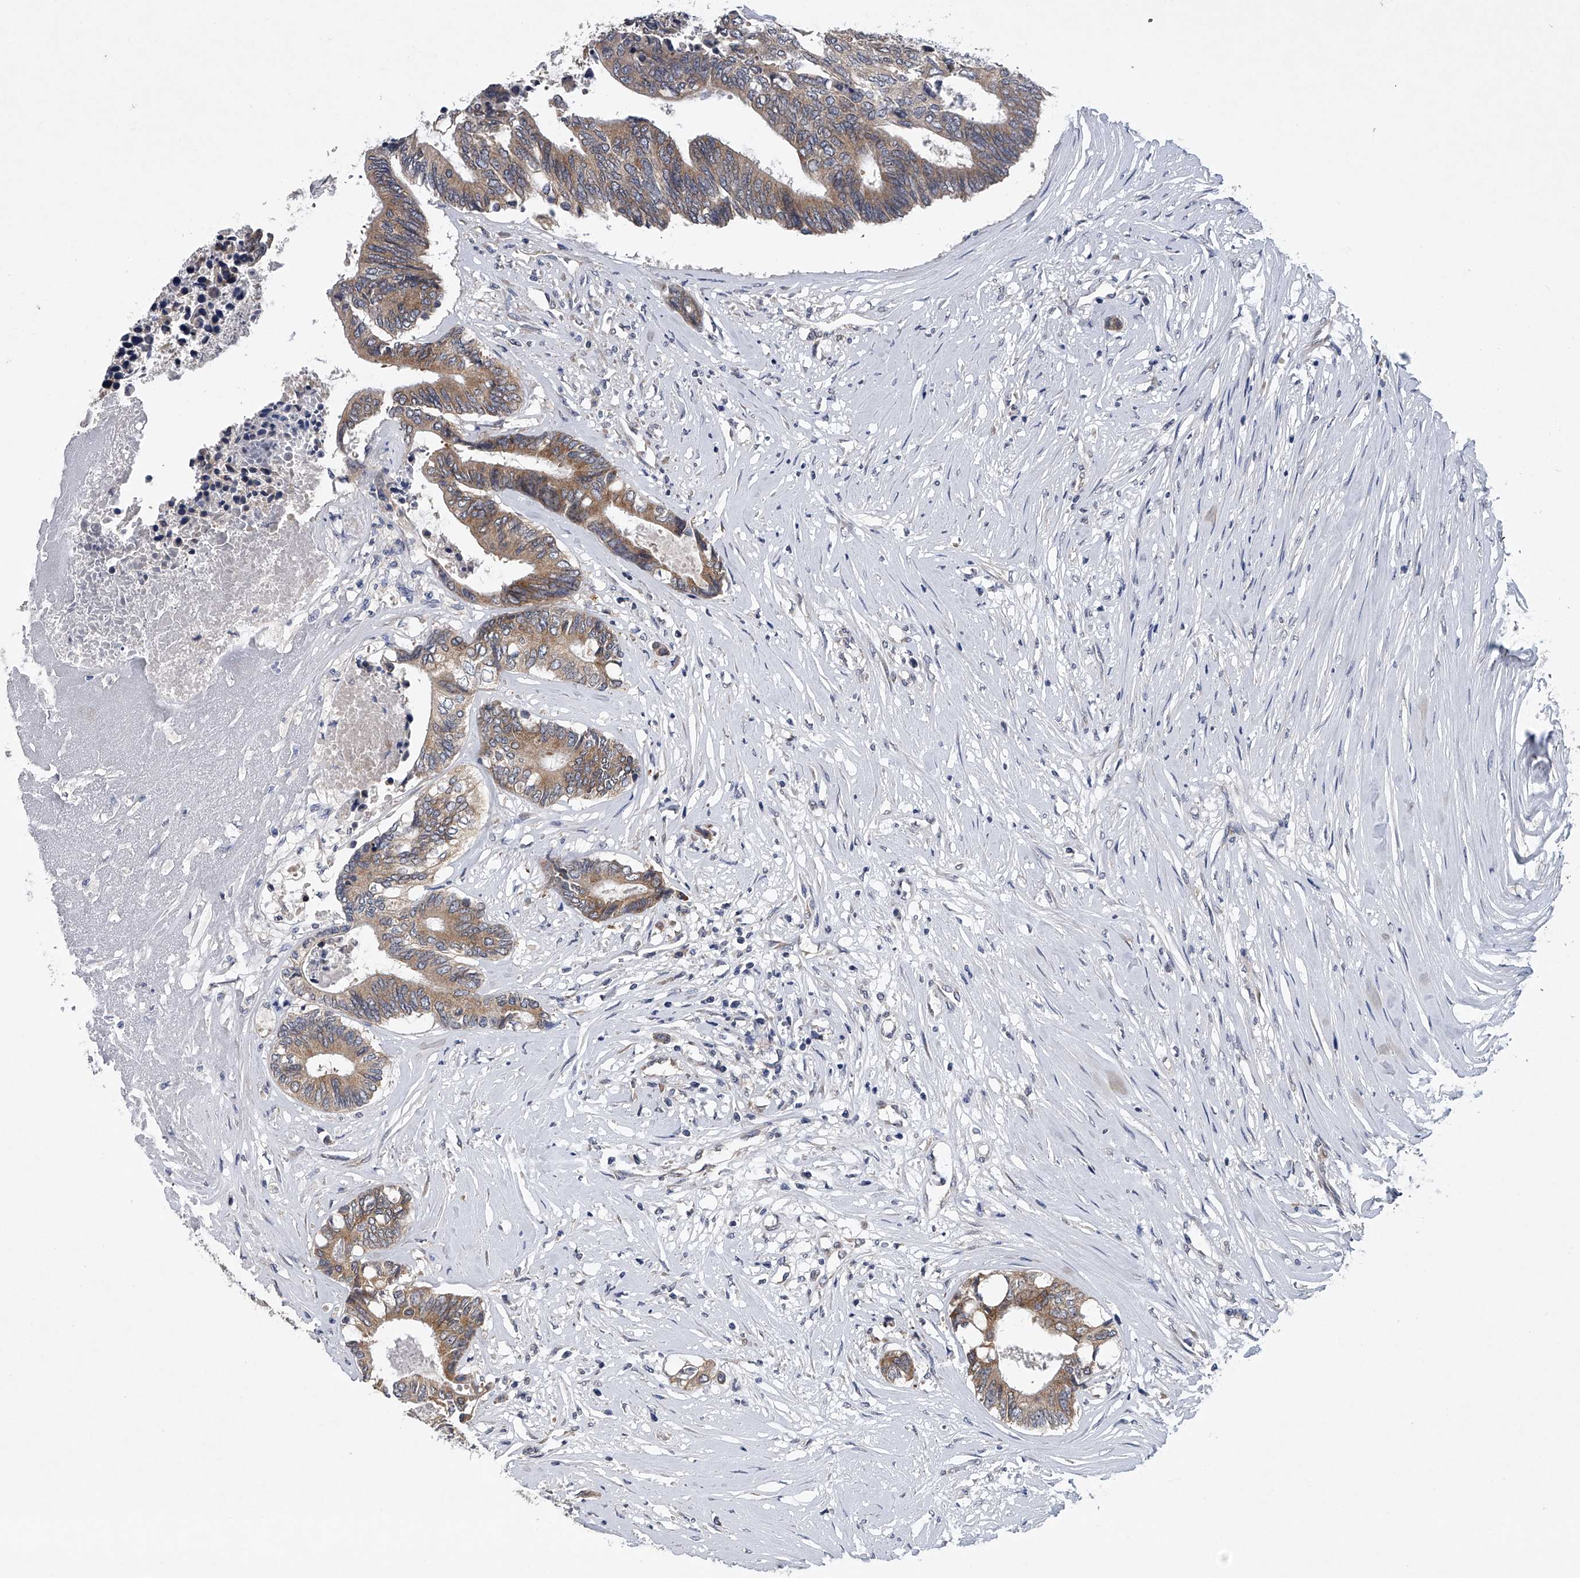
{"staining": {"intensity": "moderate", "quantity": ">75%", "location": "cytoplasmic/membranous"}, "tissue": "colorectal cancer", "cell_type": "Tumor cells", "image_type": "cancer", "snomed": [{"axis": "morphology", "description": "Adenocarcinoma, NOS"}, {"axis": "topography", "description": "Rectum"}], "caption": "Moderate cytoplasmic/membranous expression for a protein is appreciated in approximately >75% of tumor cells of colorectal adenocarcinoma using immunohistochemistry (IHC).", "gene": "RNF5", "patient": {"sex": "male", "age": 63}}